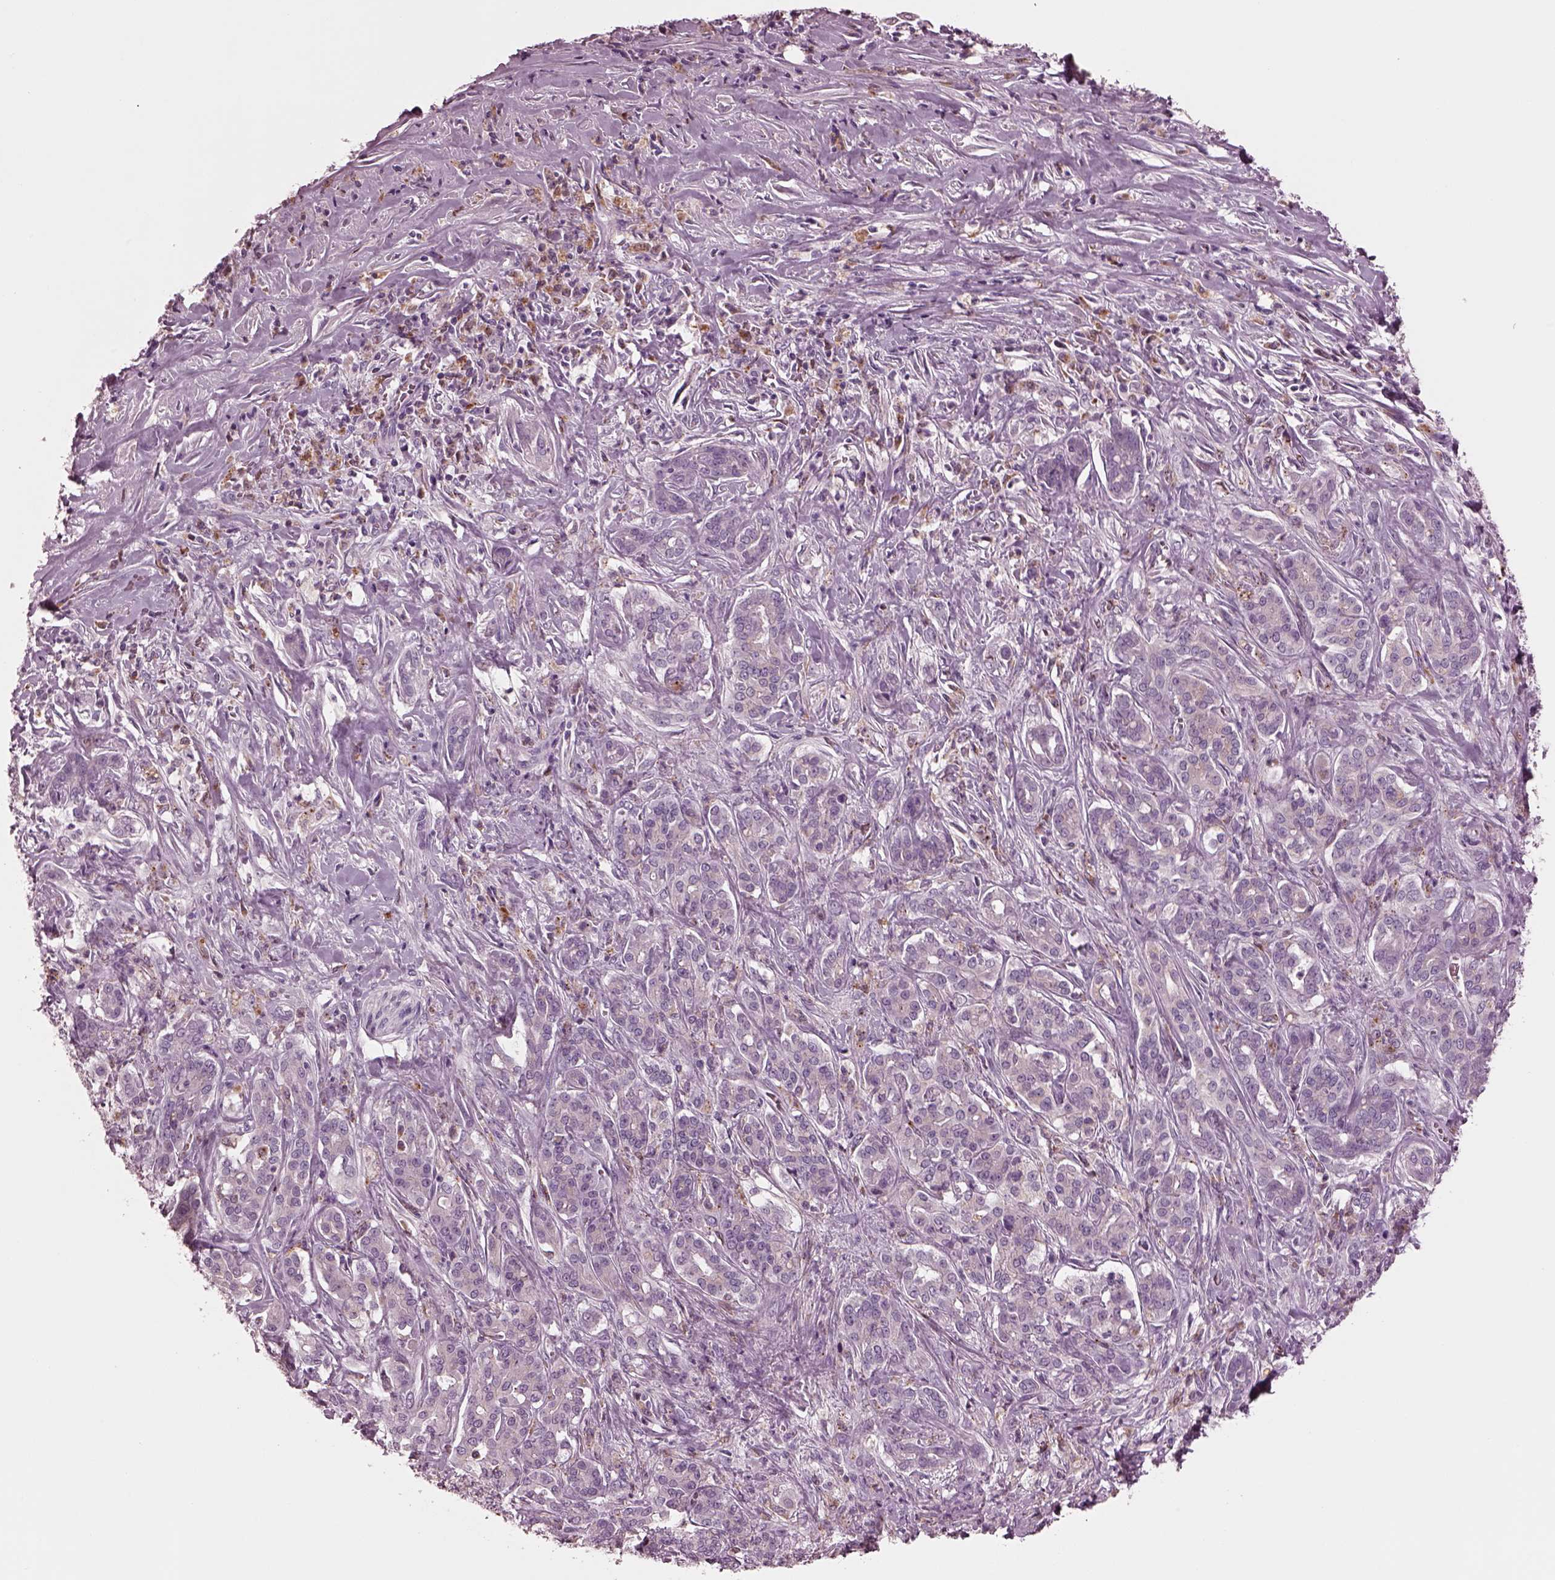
{"staining": {"intensity": "negative", "quantity": "none", "location": "none"}, "tissue": "pancreatic cancer", "cell_type": "Tumor cells", "image_type": "cancer", "snomed": [{"axis": "morphology", "description": "Normal tissue, NOS"}, {"axis": "morphology", "description": "Inflammation, NOS"}, {"axis": "morphology", "description": "Adenocarcinoma, NOS"}, {"axis": "topography", "description": "Pancreas"}], "caption": "Immunohistochemical staining of pancreatic cancer demonstrates no significant positivity in tumor cells.", "gene": "SLAMF8", "patient": {"sex": "male", "age": 57}}